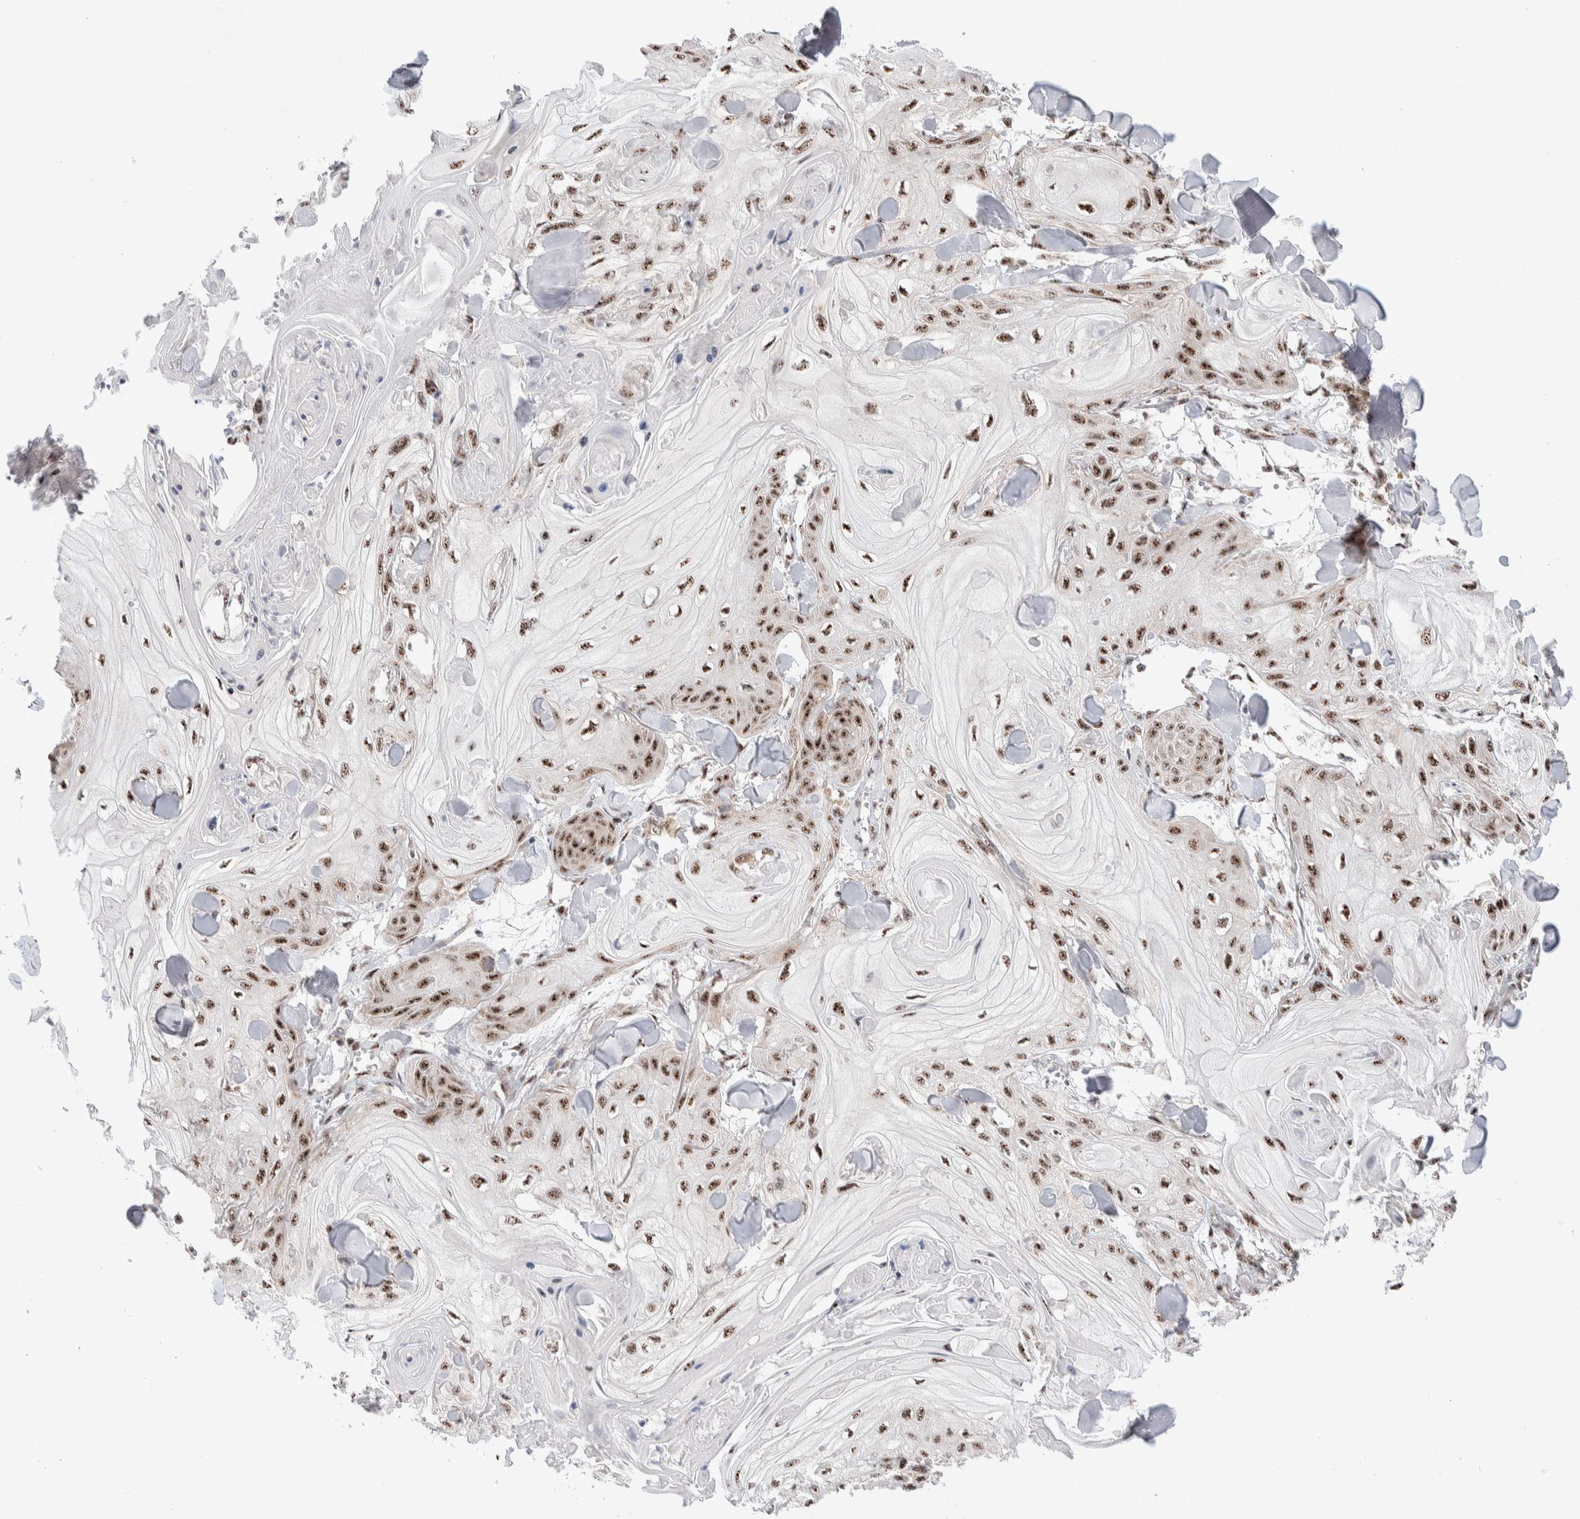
{"staining": {"intensity": "strong", "quantity": ">75%", "location": "nuclear"}, "tissue": "skin cancer", "cell_type": "Tumor cells", "image_type": "cancer", "snomed": [{"axis": "morphology", "description": "Squamous cell carcinoma, NOS"}, {"axis": "topography", "description": "Skin"}], "caption": "Immunohistochemical staining of skin cancer shows high levels of strong nuclear protein expression in about >75% of tumor cells. (DAB = brown stain, brightfield microscopy at high magnification).", "gene": "ZNF695", "patient": {"sex": "male", "age": 74}}